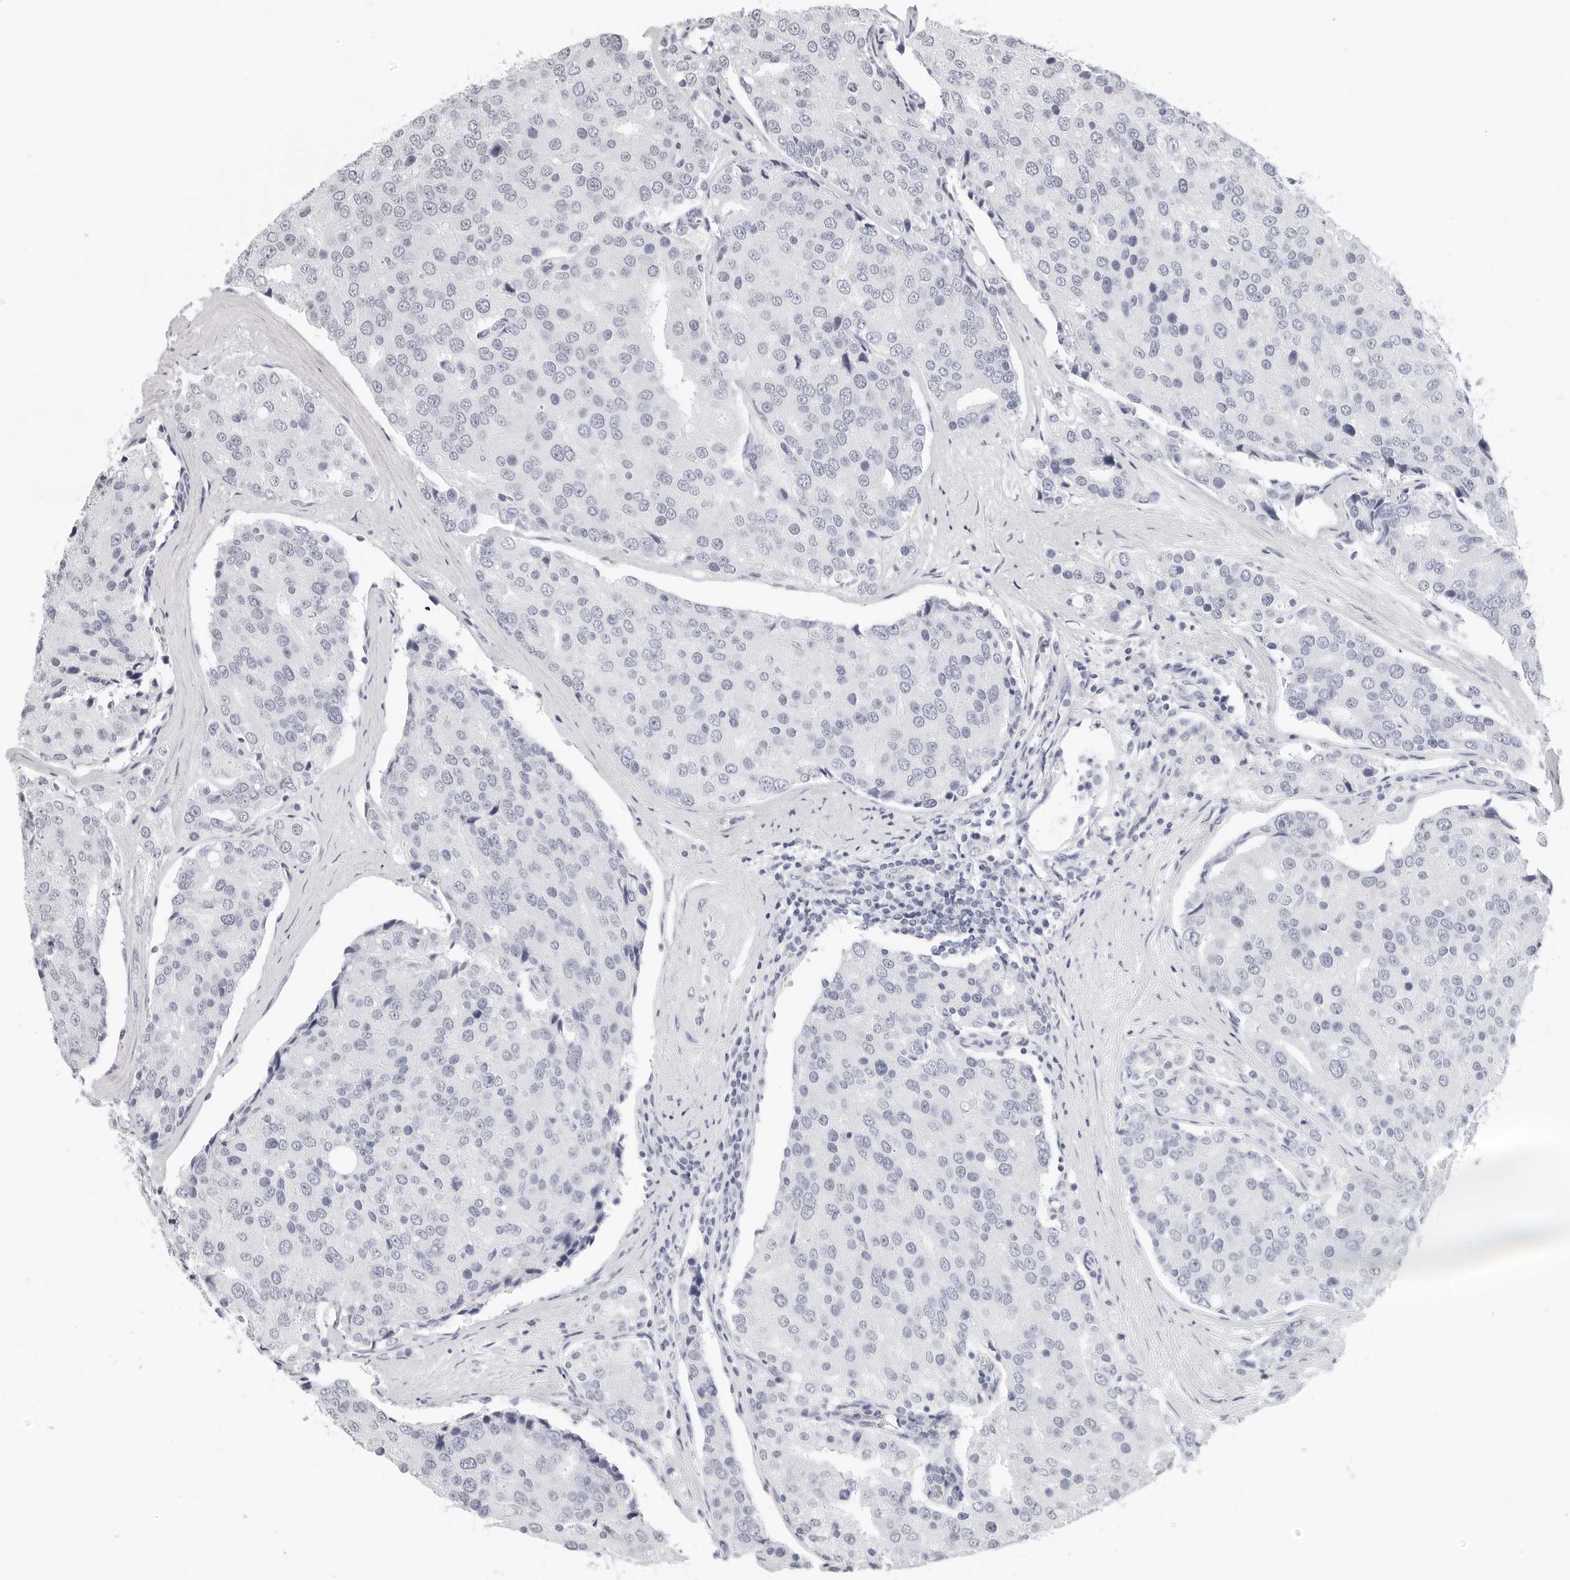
{"staining": {"intensity": "negative", "quantity": "none", "location": "none"}, "tissue": "prostate cancer", "cell_type": "Tumor cells", "image_type": "cancer", "snomed": [{"axis": "morphology", "description": "Adenocarcinoma, High grade"}, {"axis": "topography", "description": "Prostate"}], "caption": "An immunohistochemistry micrograph of prostate high-grade adenocarcinoma is shown. There is no staining in tumor cells of prostate high-grade adenocarcinoma.", "gene": "AGMAT", "patient": {"sex": "male", "age": 50}}